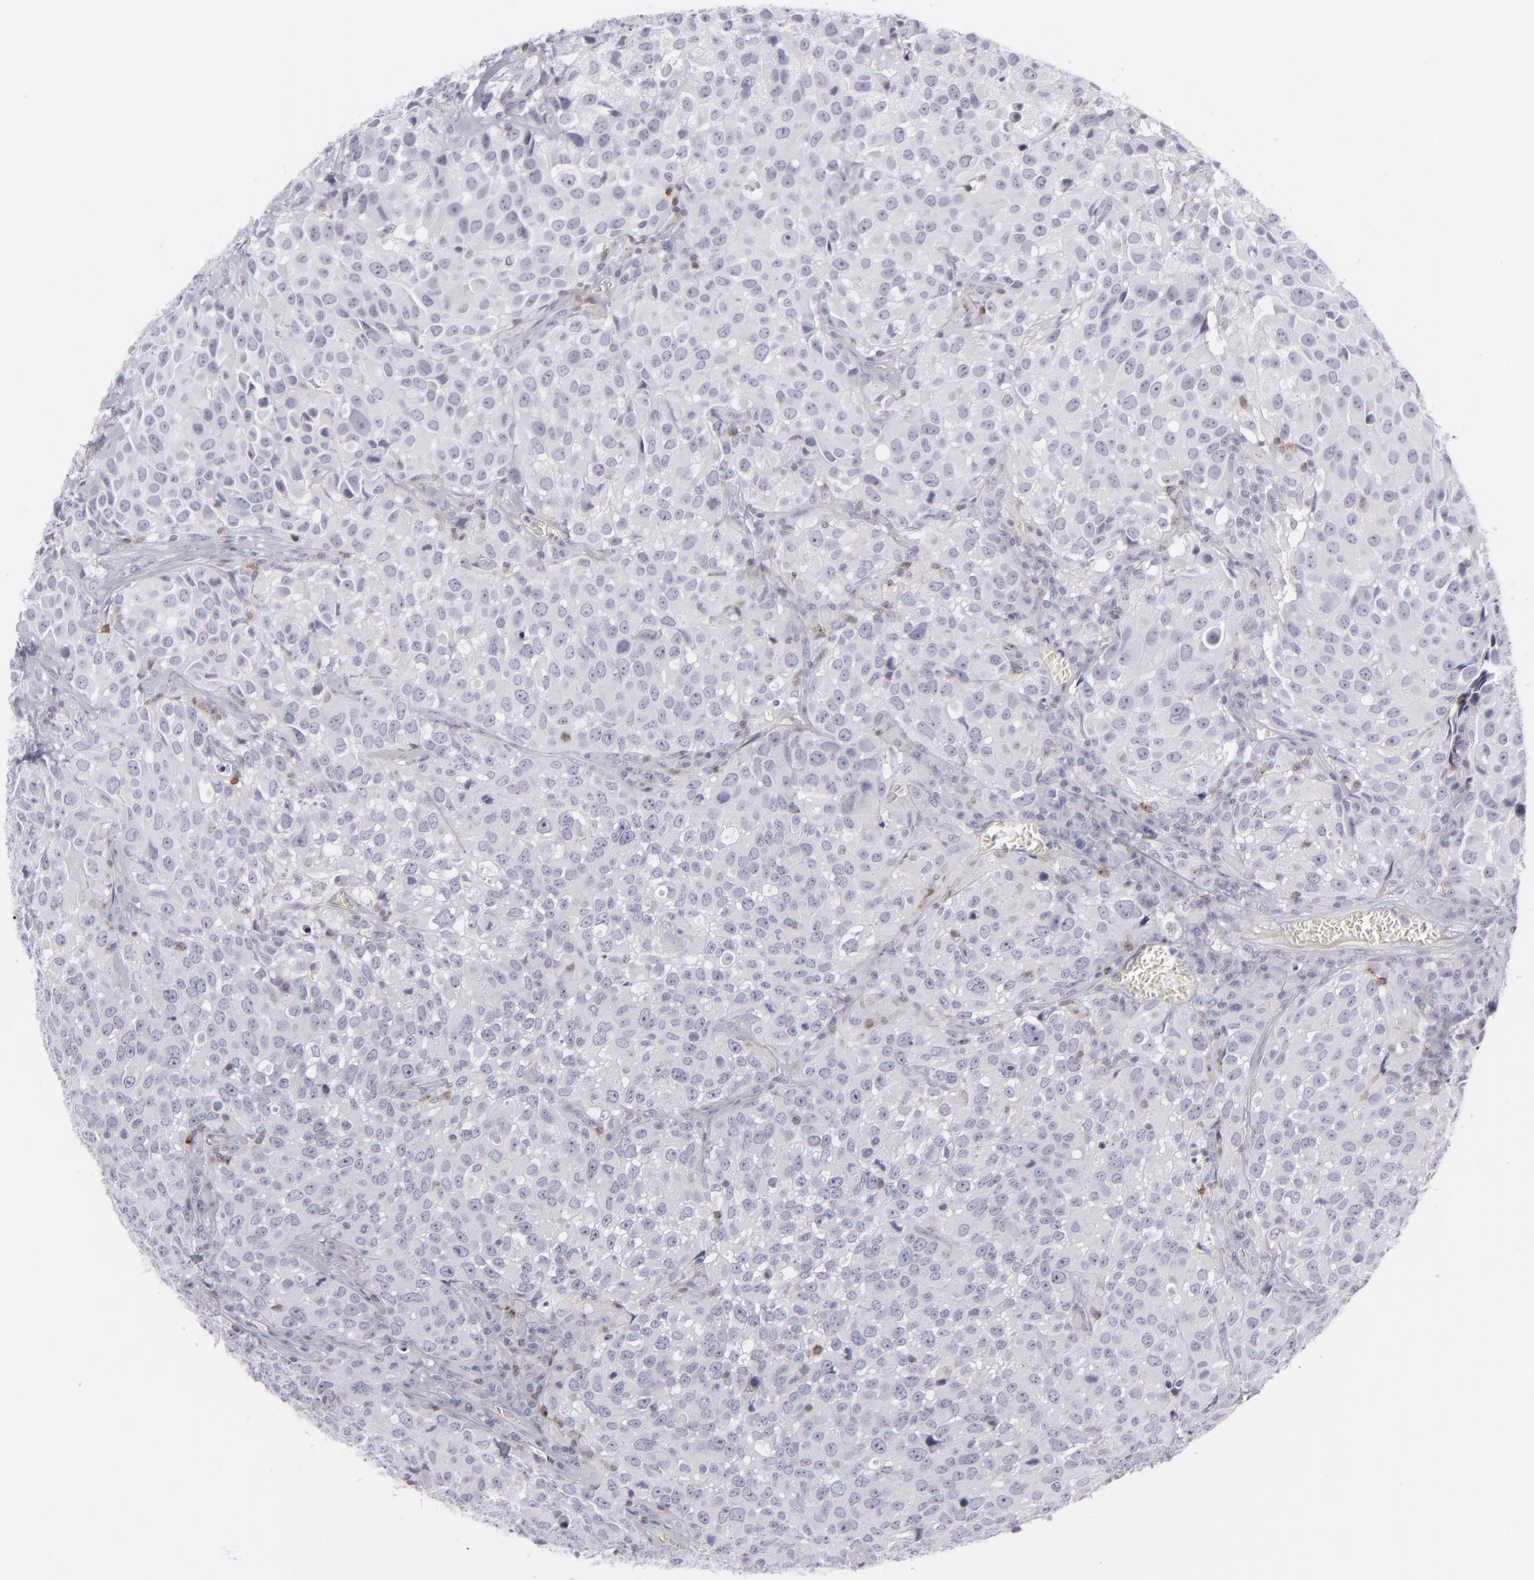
{"staining": {"intensity": "negative", "quantity": "none", "location": "none"}, "tissue": "urothelial cancer", "cell_type": "Tumor cells", "image_type": "cancer", "snomed": [{"axis": "morphology", "description": "Urothelial carcinoma, High grade"}, {"axis": "topography", "description": "Urinary bladder"}], "caption": "Human urothelial cancer stained for a protein using immunohistochemistry displays no positivity in tumor cells.", "gene": "CD7", "patient": {"sex": "female", "age": 75}}